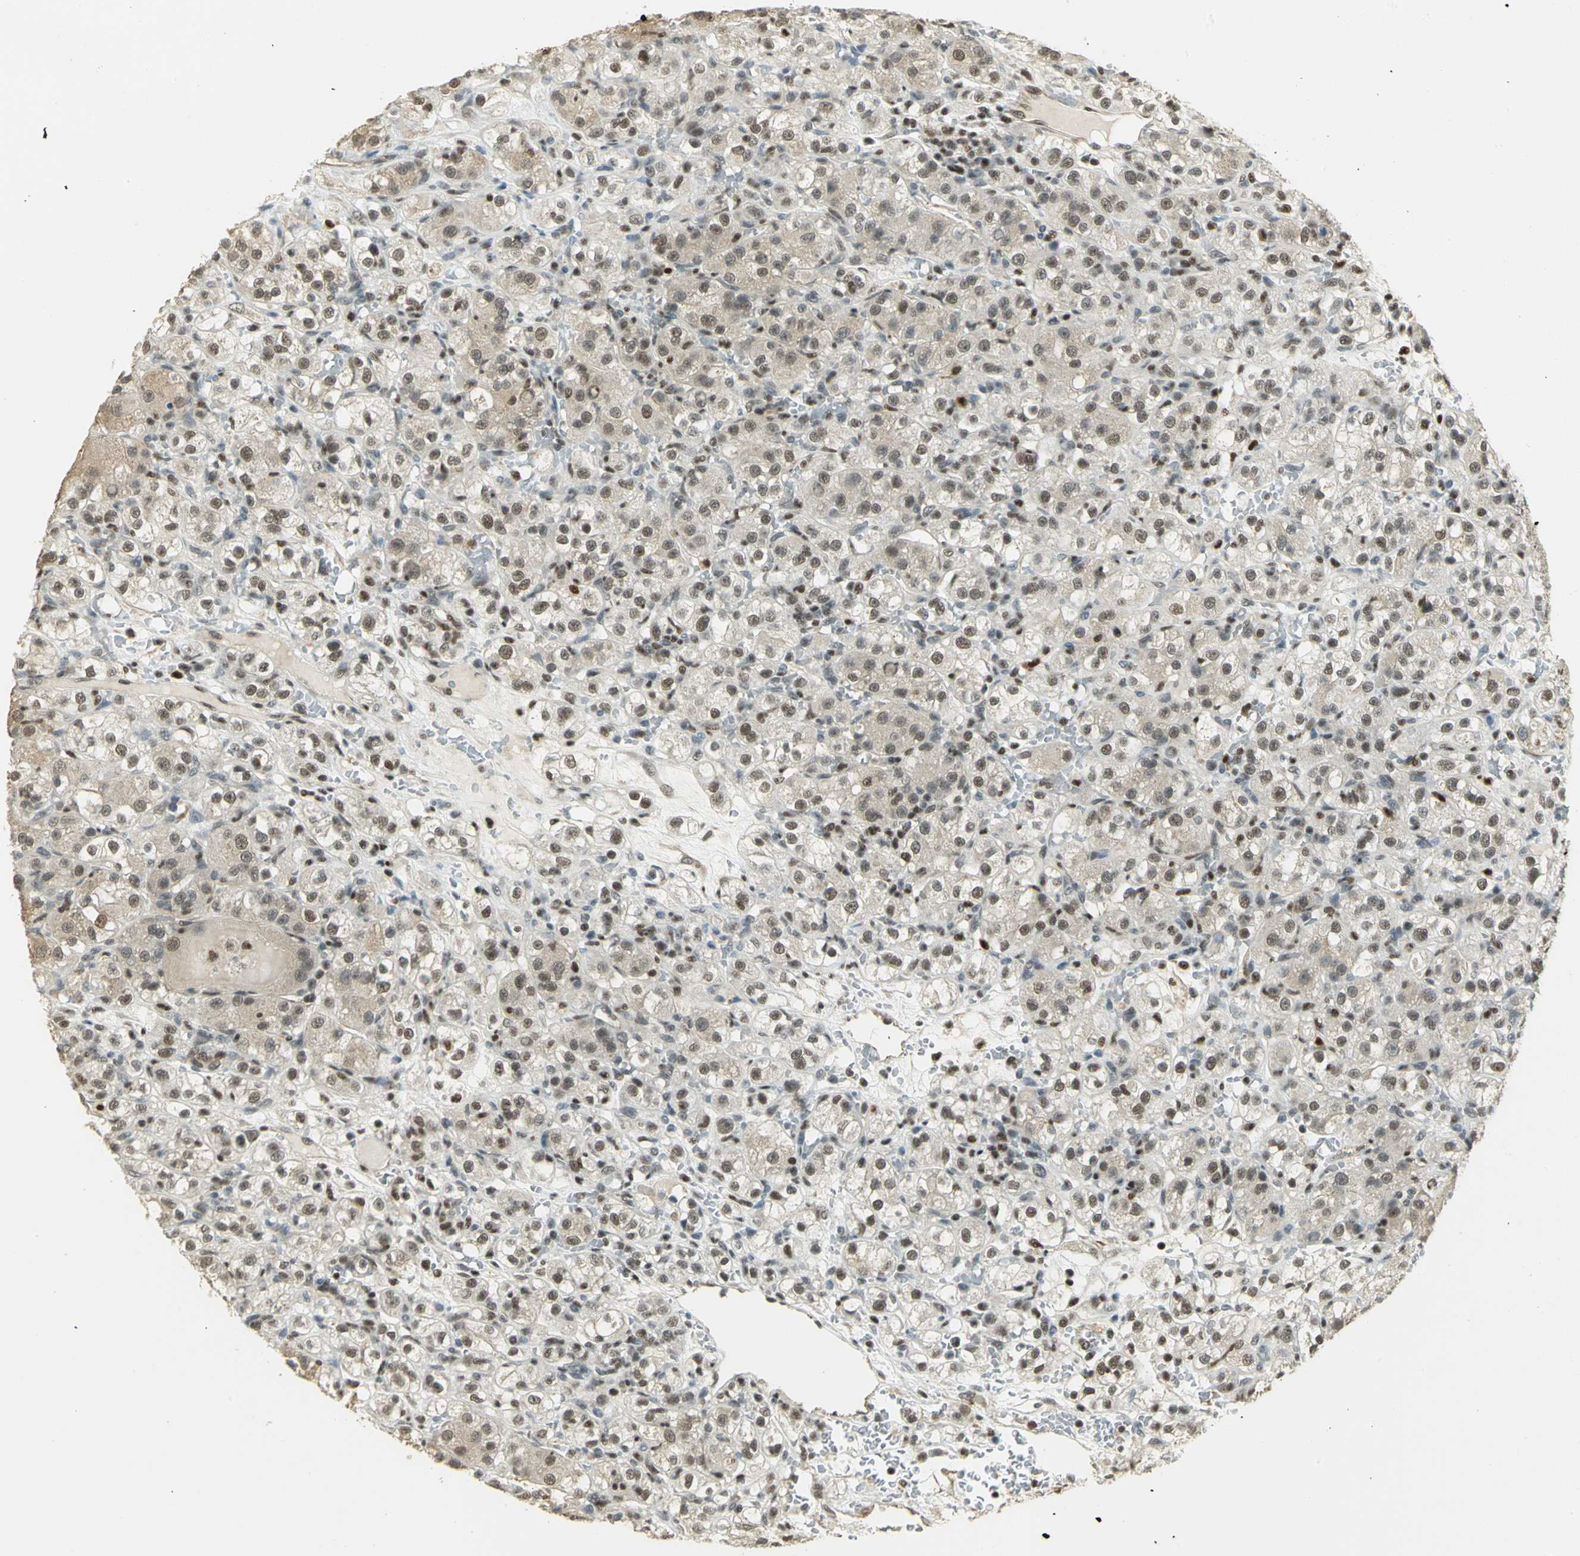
{"staining": {"intensity": "moderate", "quantity": ">75%", "location": "nuclear"}, "tissue": "renal cancer", "cell_type": "Tumor cells", "image_type": "cancer", "snomed": [{"axis": "morphology", "description": "Normal tissue, NOS"}, {"axis": "morphology", "description": "Adenocarcinoma, NOS"}, {"axis": "topography", "description": "Kidney"}], "caption": "Renal cancer (adenocarcinoma) was stained to show a protein in brown. There is medium levels of moderate nuclear positivity in approximately >75% of tumor cells.", "gene": "ELF1", "patient": {"sex": "male", "age": 61}}